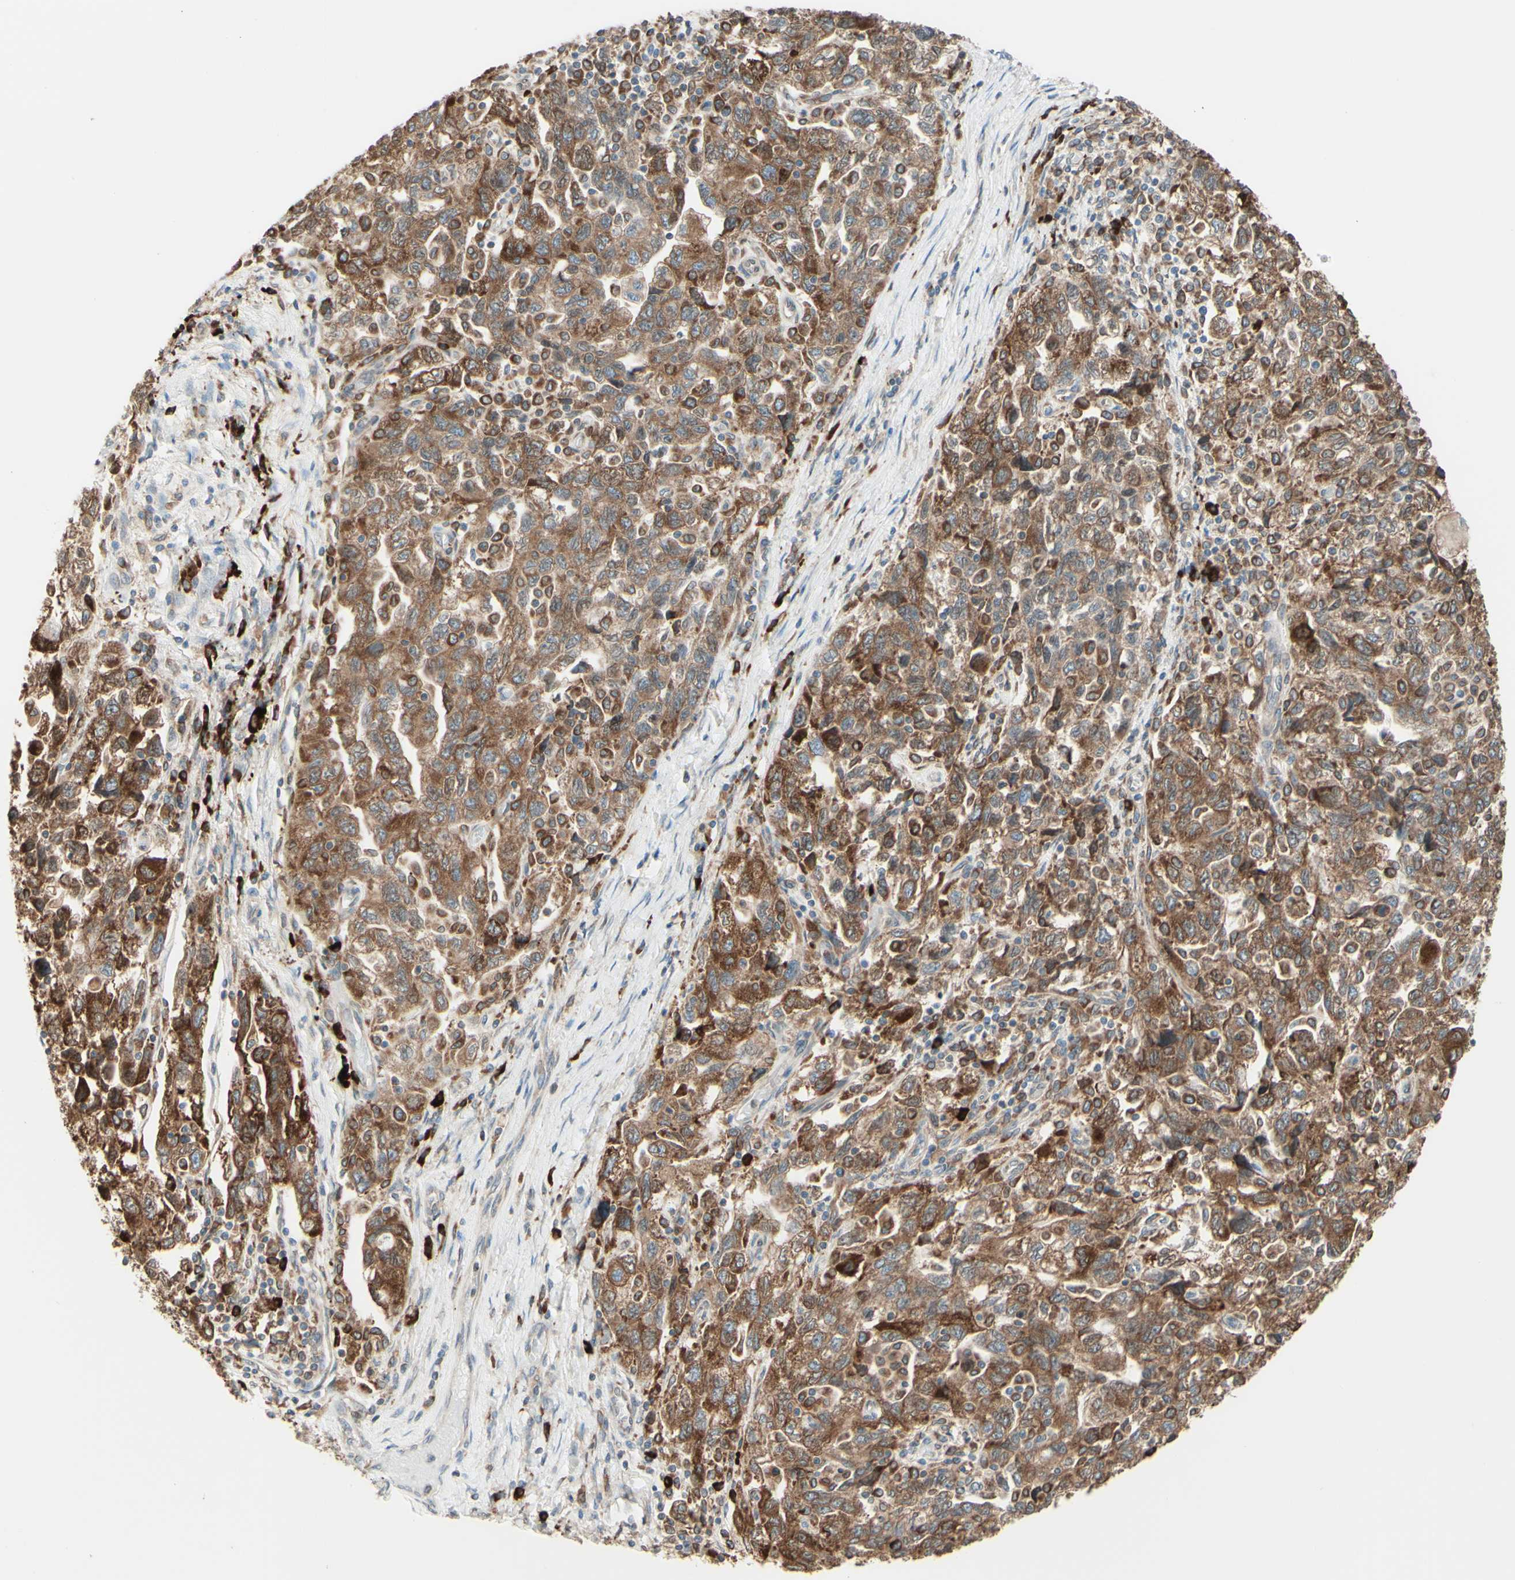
{"staining": {"intensity": "moderate", "quantity": ">75%", "location": "cytoplasmic/membranous"}, "tissue": "ovarian cancer", "cell_type": "Tumor cells", "image_type": "cancer", "snomed": [{"axis": "morphology", "description": "Carcinoma, NOS"}, {"axis": "morphology", "description": "Cystadenocarcinoma, serous, NOS"}, {"axis": "topography", "description": "Ovary"}], "caption": "The image shows immunohistochemical staining of ovarian cancer (serous cystadenocarcinoma). There is moderate cytoplasmic/membranous staining is identified in approximately >75% of tumor cells.", "gene": "DNAJB11", "patient": {"sex": "female", "age": 69}}